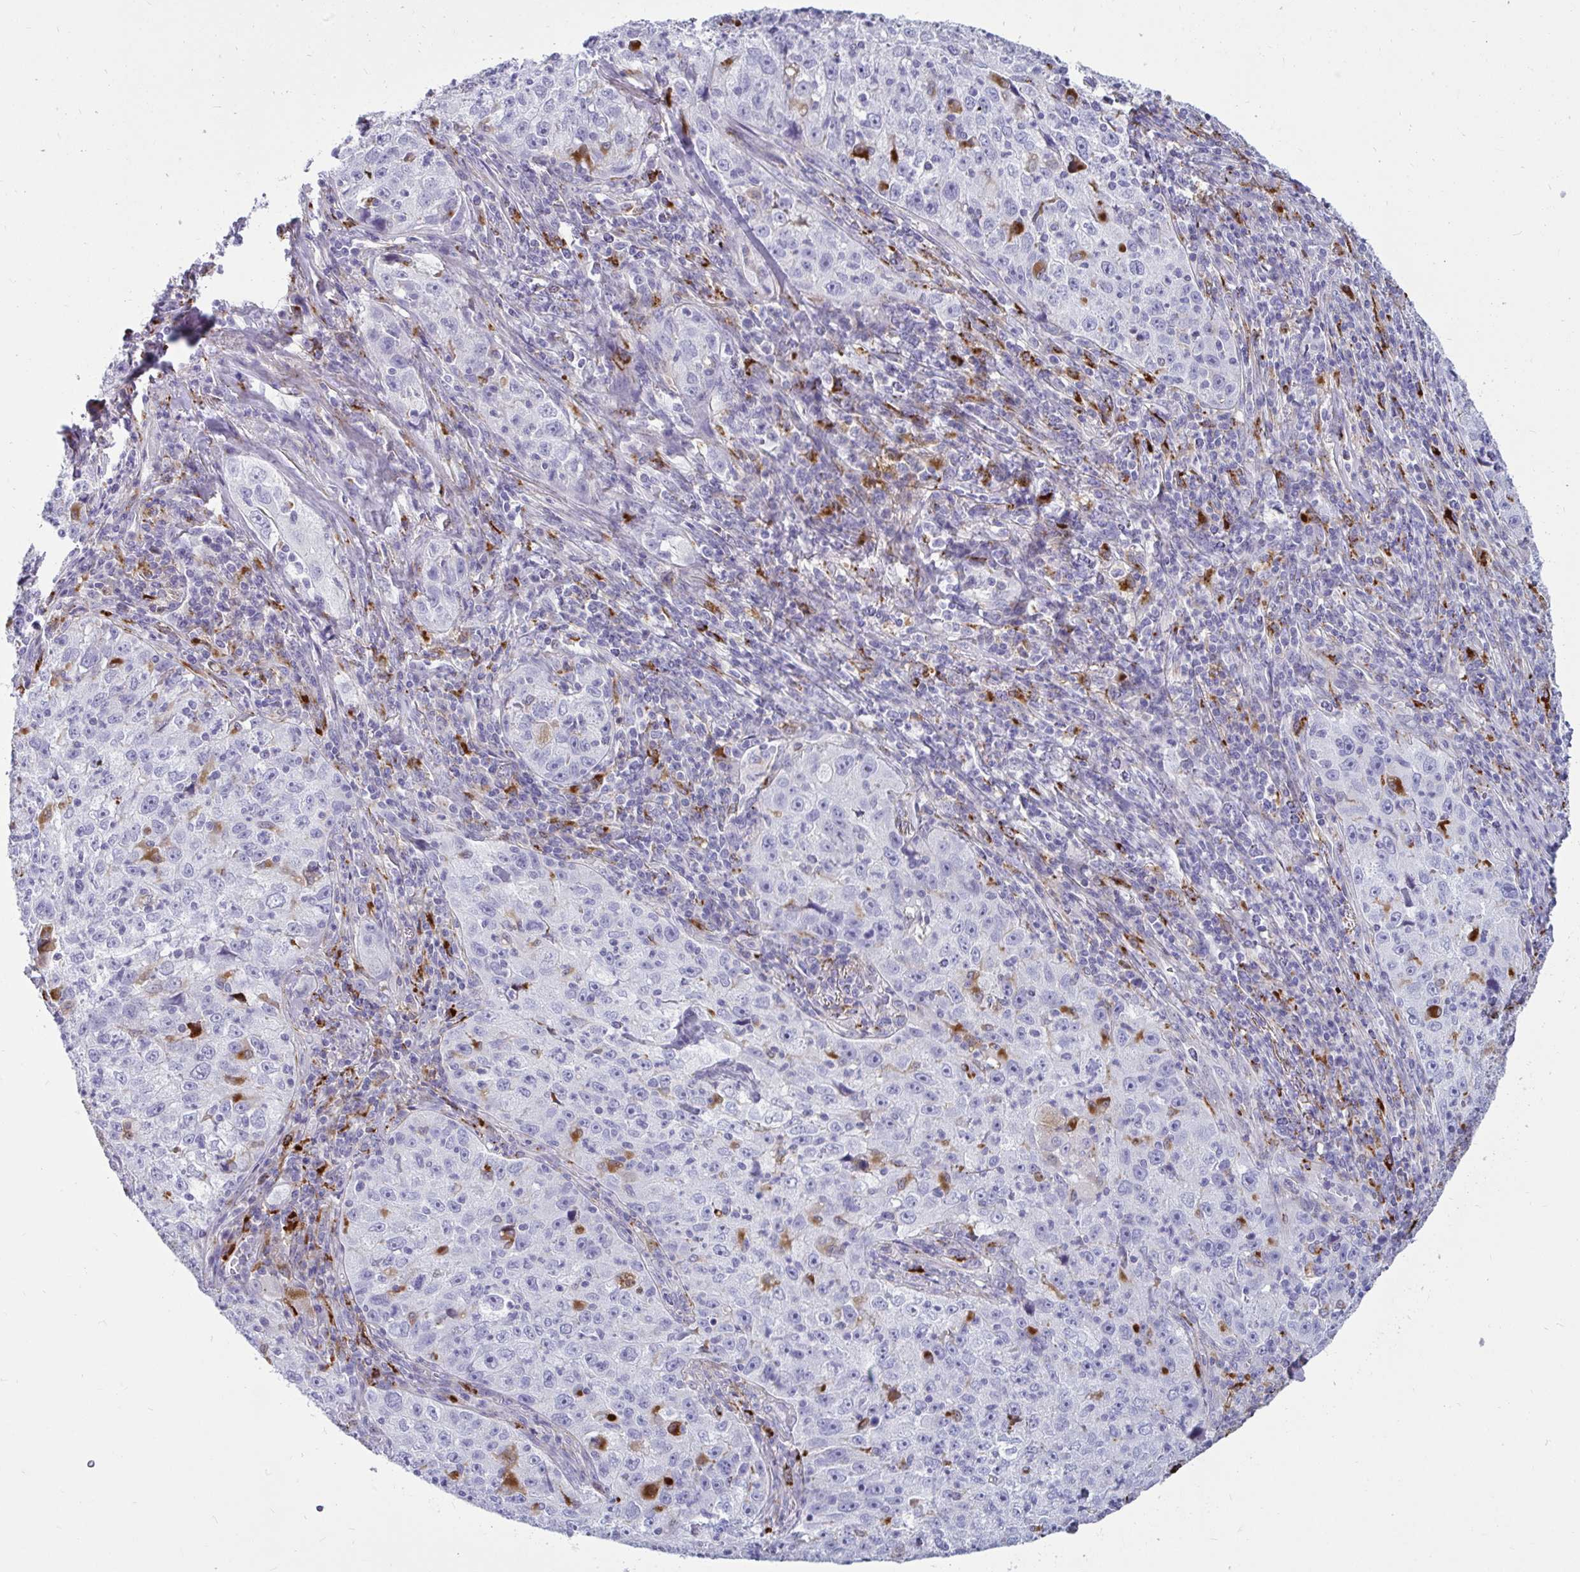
{"staining": {"intensity": "negative", "quantity": "none", "location": "none"}, "tissue": "lung cancer", "cell_type": "Tumor cells", "image_type": "cancer", "snomed": [{"axis": "morphology", "description": "Squamous cell carcinoma, NOS"}, {"axis": "topography", "description": "Lung"}], "caption": "Histopathology image shows no significant protein staining in tumor cells of lung cancer (squamous cell carcinoma).", "gene": "CTSZ", "patient": {"sex": "male", "age": 71}}